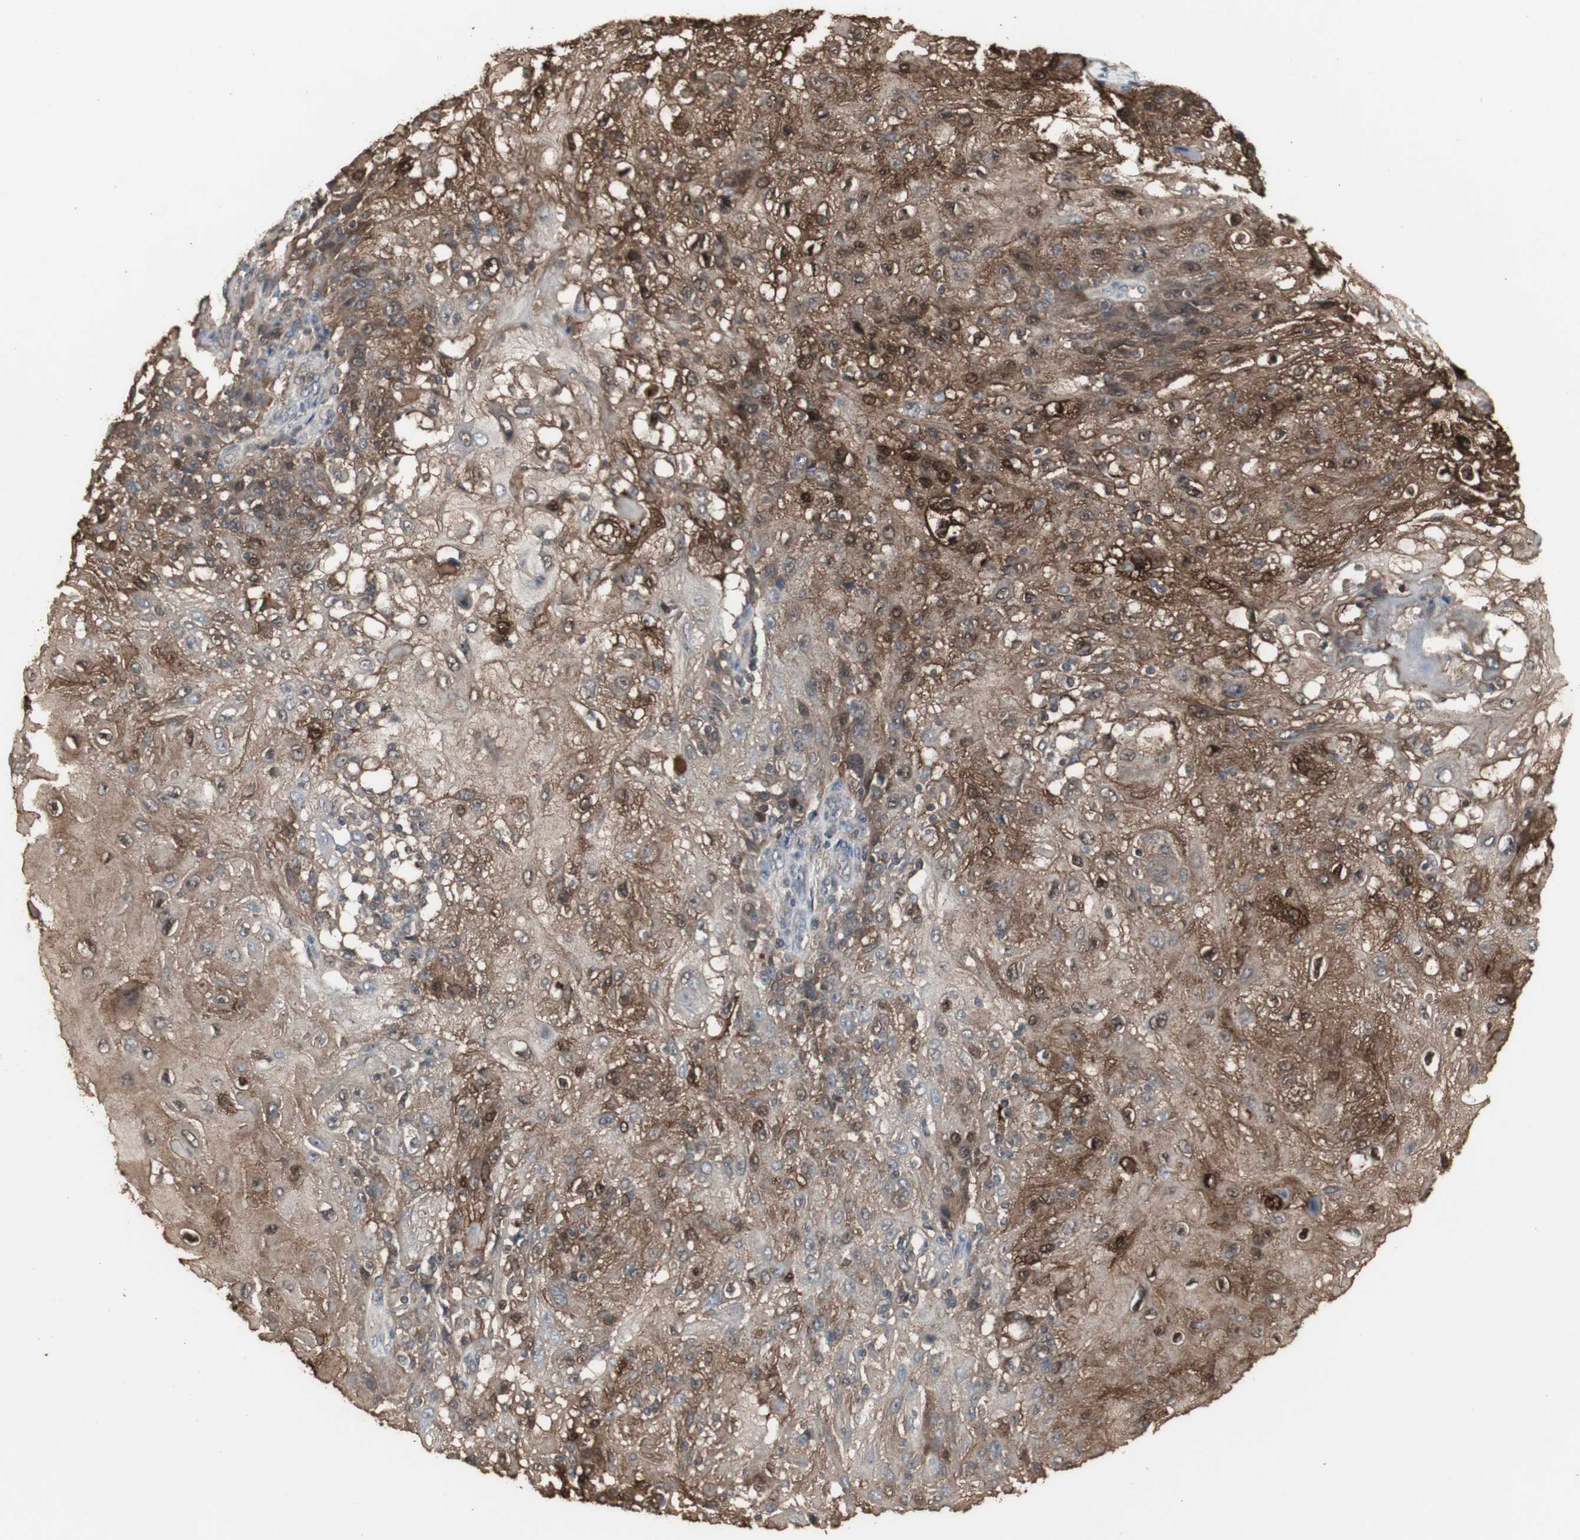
{"staining": {"intensity": "strong", "quantity": ">75%", "location": "cytoplasmic/membranous,nuclear"}, "tissue": "skin cancer", "cell_type": "Tumor cells", "image_type": "cancer", "snomed": [{"axis": "morphology", "description": "Normal tissue, NOS"}, {"axis": "morphology", "description": "Squamous cell carcinoma, NOS"}, {"axis": "topography", "description": "Skin"}], "caption": "Tumor cells exhibit high levels of strong cytoplasmic/membranous and nuclear staining in about >75% of cells in human squamous cell carcinoma (skin). The staining is performed using DAB (3,3'-diaminobenzidine) brown chromogen to label protein expression. The nuclei are counter-stained blue using hematoxylin.", "gene": "HPRT1", "patient": {"sex": "female", "age": 83}}